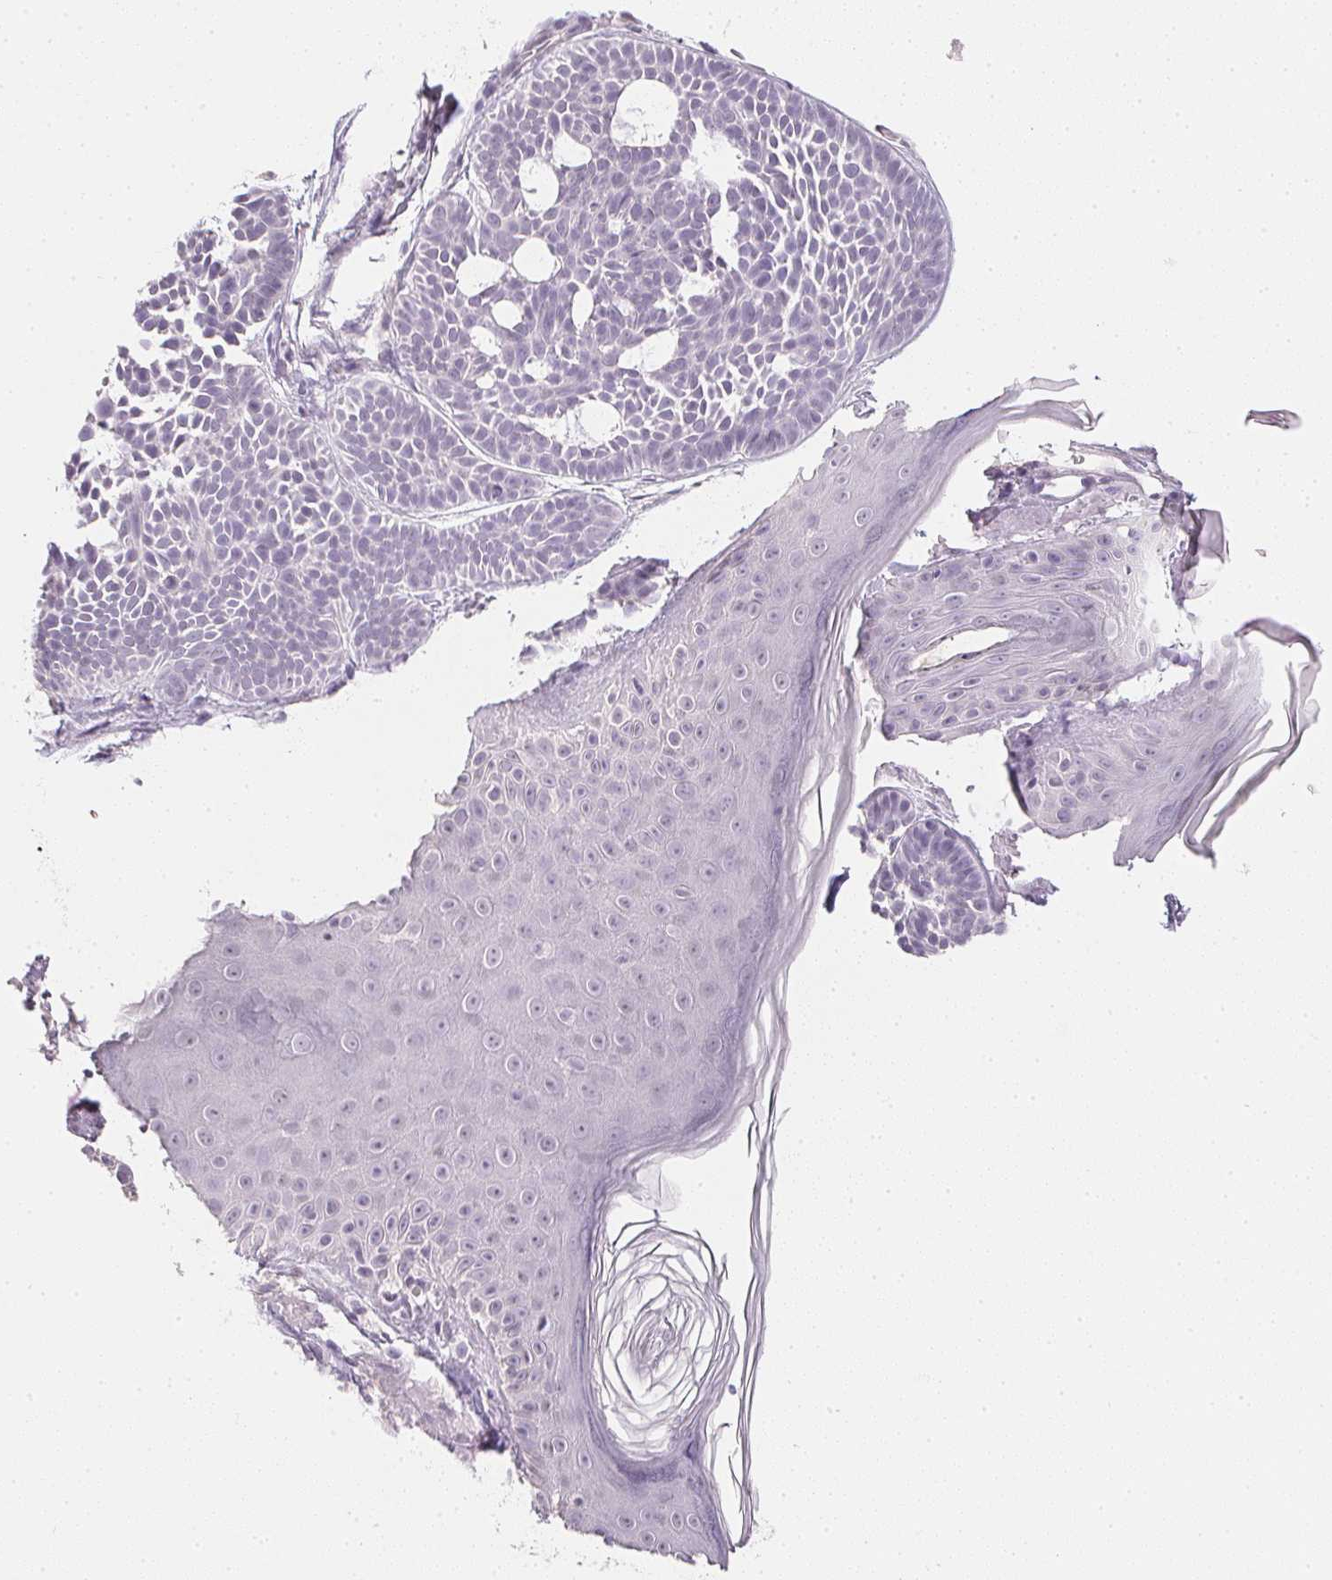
{"staining": {"intensity": "negative", "quantity": "none", "location": "none"}, "tissue": "skin cancer", "cell_type": "Tumor cells", "image_type": "cancer", "snomed": [{"axis": "morphology", "description": "Basal cell carcinoma"}, {"axis": "topography", "description": "Skin"}], "caption": "A high-resolution histopathology image shows immunohistochemistry (IHC) staining of basal cell carcinoma (skin), which shows no significant expression in tumor cells.", "gene": "PPY", "patient": {"sex": "male", "age": 81}}